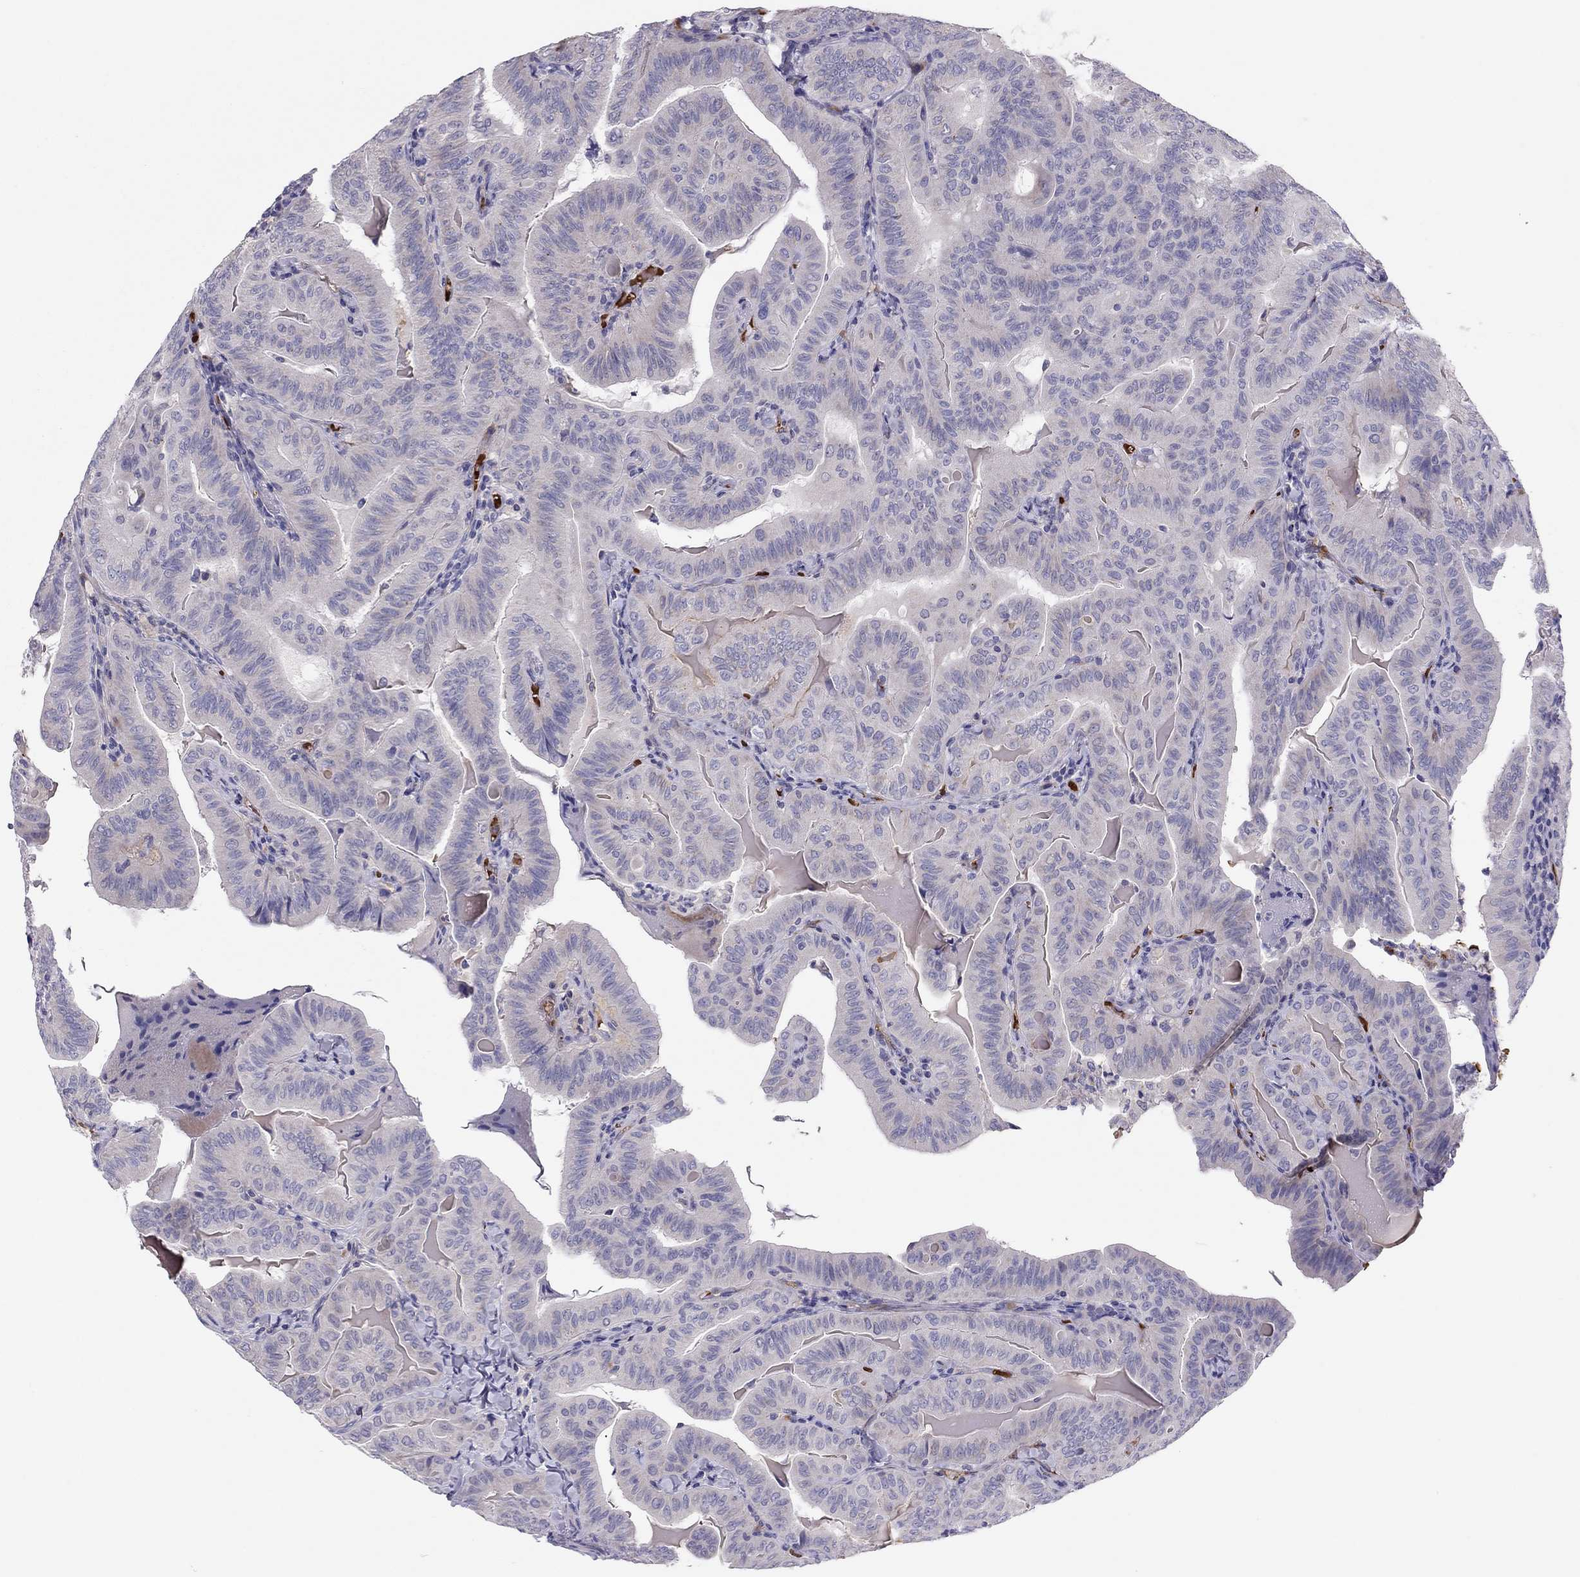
{"staining": {"intensity": "negative", "quantity": "none", "location": "none"}, "tissue": "thyroid cancer", "cell_type": "Tumor cells", "image_type": "cancer", "snomed": [{"axis": "morphology", "description": "Papillary adenocarcinoma, NOS"}, {"axis": "topography", "description": "Thyroid gland"}], "caption": "Immunohistochemical staining of human papillary adenocarcinoma (thyroid) displays no significant staining in tumor cells. (DAB (3,3'-diaminobenzidine) immunohistochemistry visualized using brightfield microscopy, high magnification).", "gene": "FRMD1", "patient": {"sex": "female", "age": 68}}